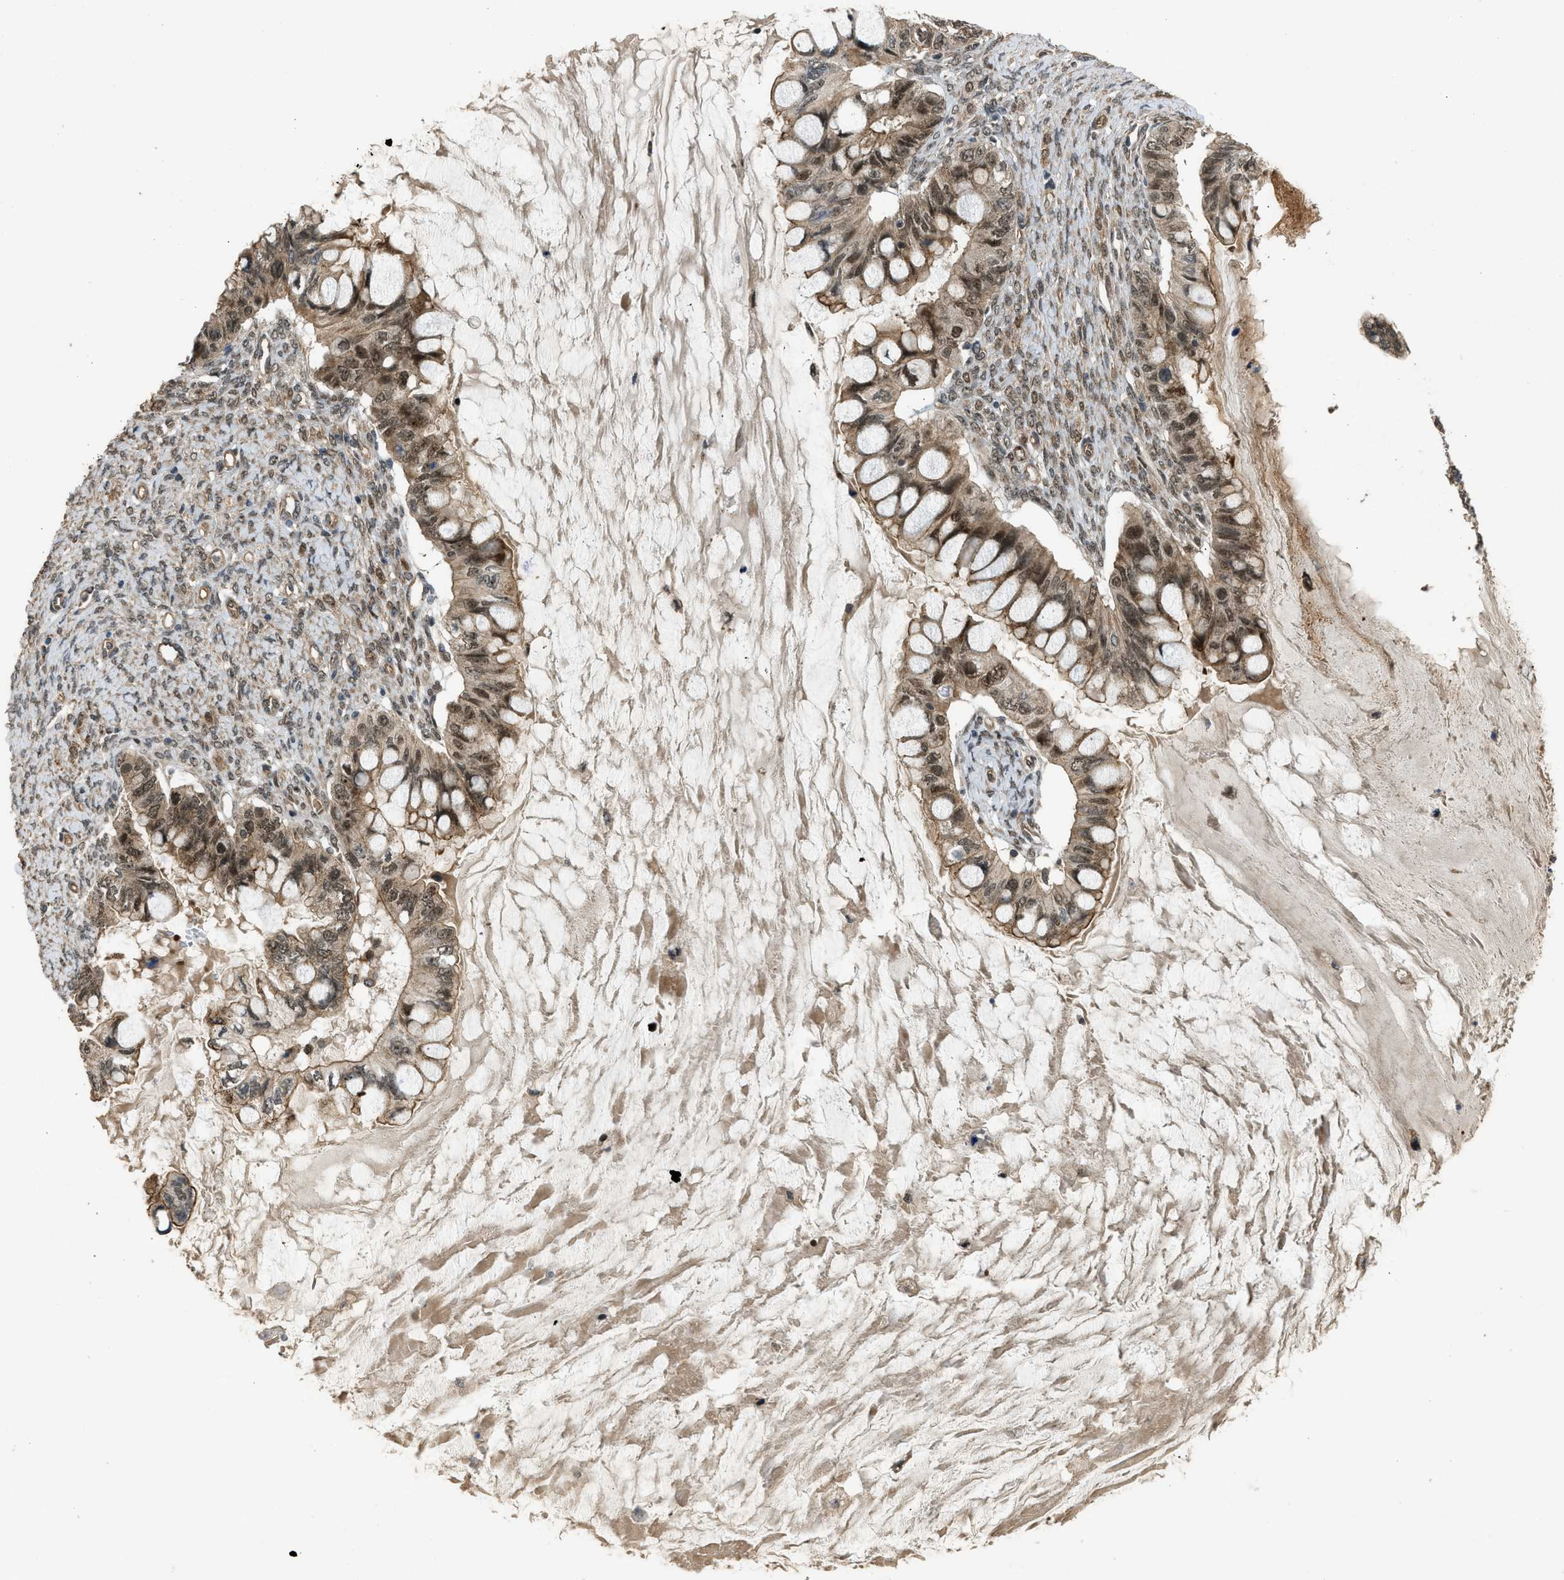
{"staining": {"intensity": "strong", "quantity": ">75%", "location": "cytoplasmic/membranous,nuclear"}, "tissue": "ovarian cancer", "cell_type": "Tumor cells", "image_type": "cancer", "snomed": [{"axis": "morphology", "description": "Cystadenocarcinoma, mucinous, NOS"}, {"axis": "topography", "description": "Ovary"}], "caption": "Strong cytoplasmic/membranous and nuclear positivity for a protein is seen in about >75% of tumor cells of ovarian cancer (mucinous cystadenocarcinoma) using IHC.", "gene": "GET1", "patient": {"sex": "female", "age": 80}}